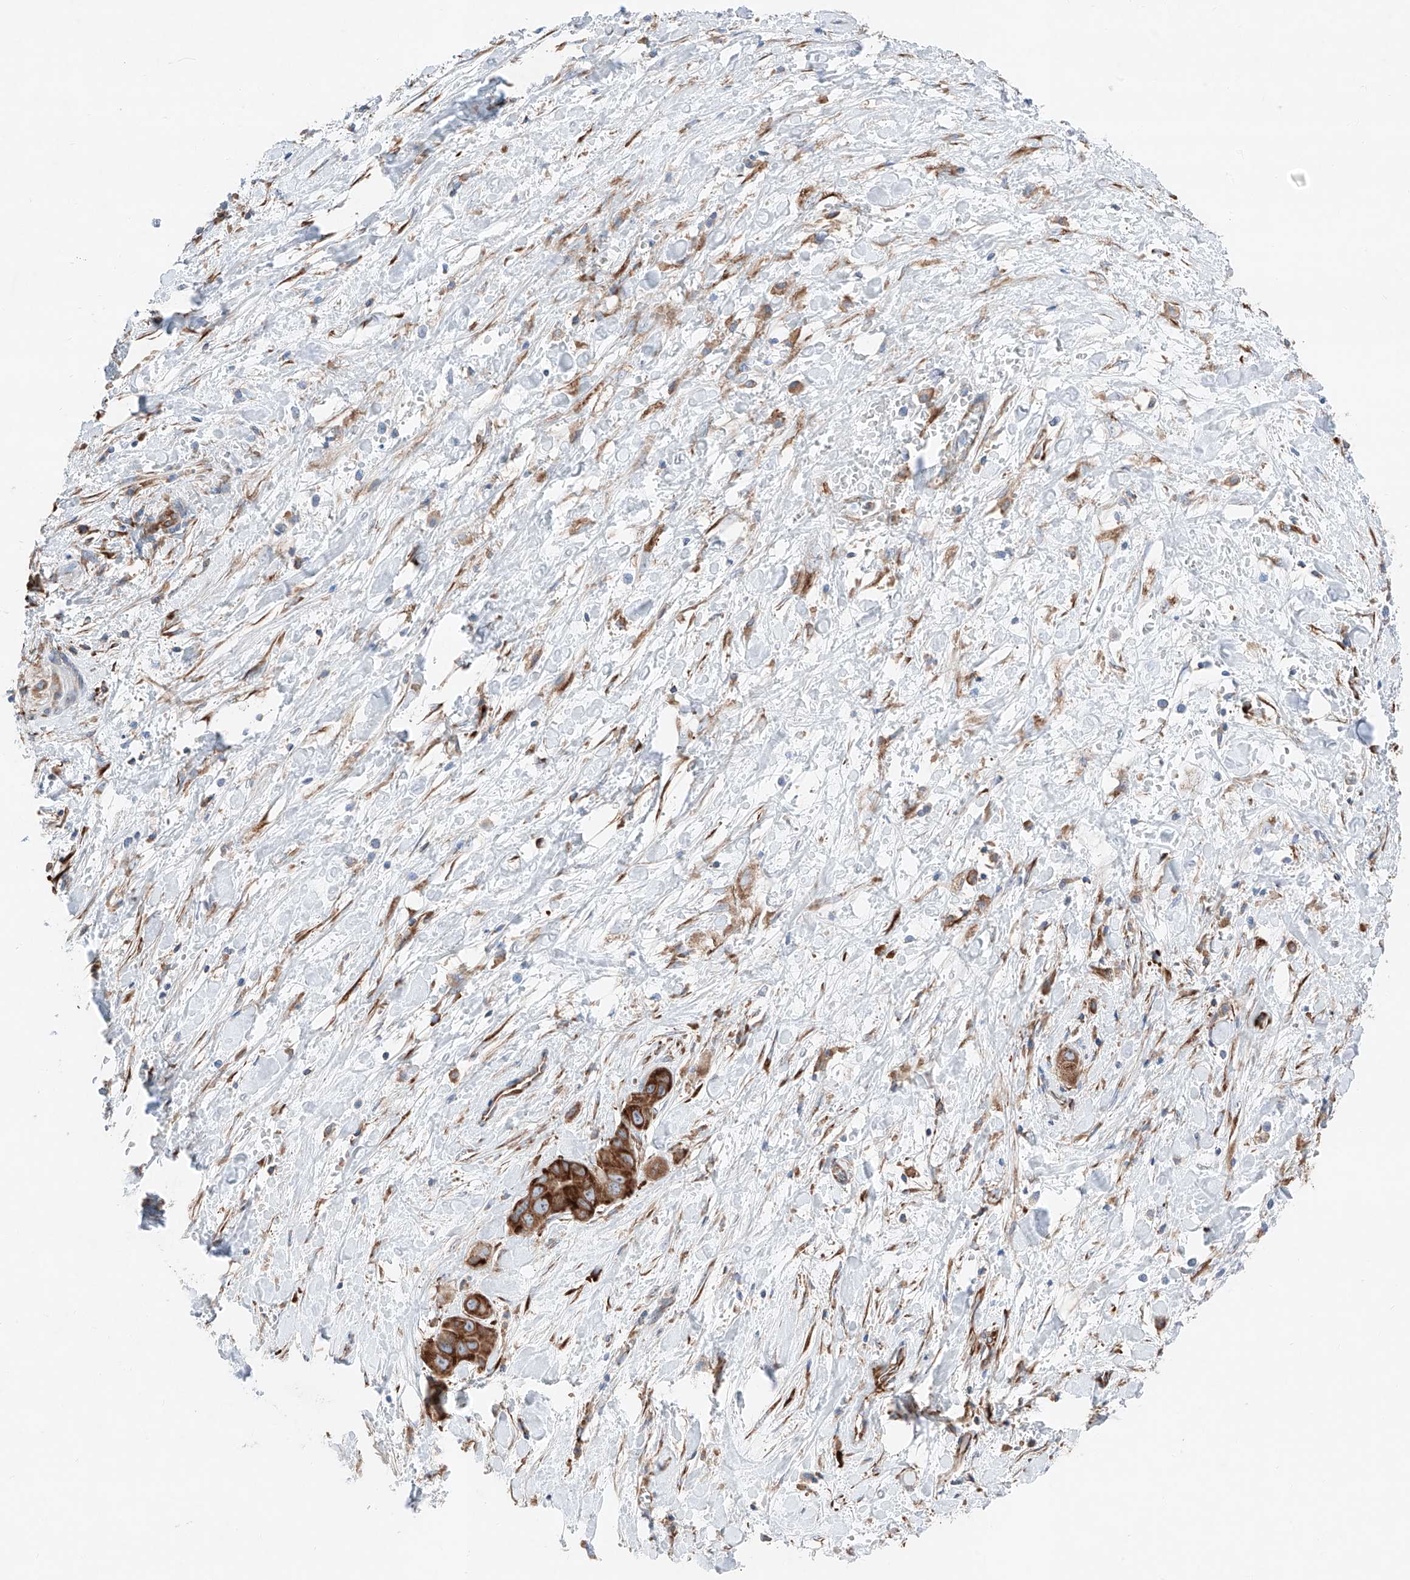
{"staining": {"intensity": "strong", "quantity": ">75%", "location": "cytoplasmic/membranous"}, "tissue": "liver cancer", "cell_type": "Tumor cells", "image_type": "cancer", "snomed": [{"axis": "morphology", "description": "Cholangiocarcinoma"}, {"axis": "topography", "description": "Liver"}], "caption": "IHC of cholangiocarcinoma (liver) shows high levels of strong cytoplasmic/membranous expression in about >75% of tumor cells.", "gene": "CRELD1", "patient": {"sex": "female", "age": 52}}